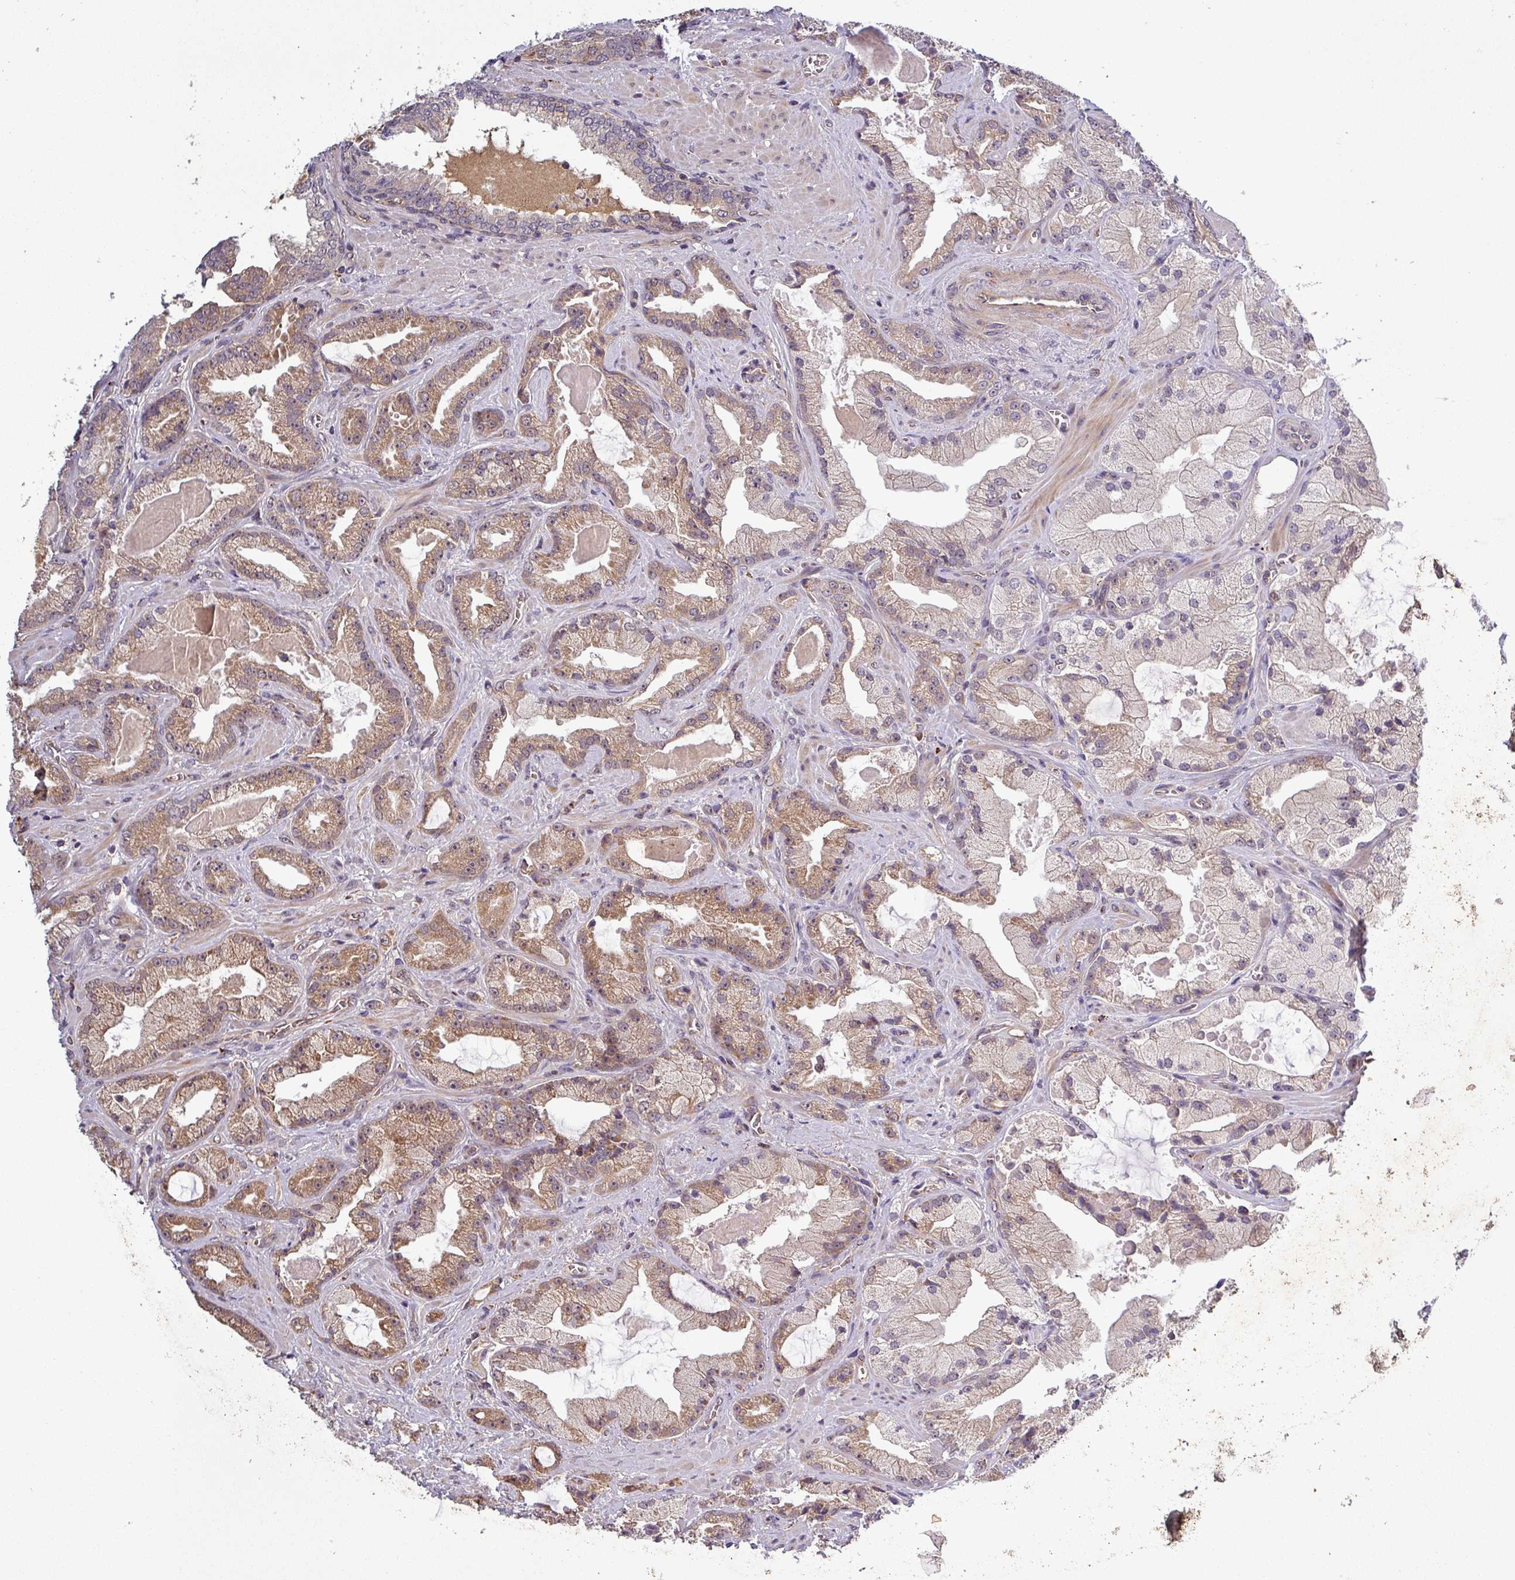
{"staining": {"intensity": "moderate", "quantity": "25%-75%", "location": "cytoplasmic/membranous"}, "tissue": "prostate cancer", "cell_type": "Tumor cells", "image_type": "cancer", "snomed": [{"axis": "morphology", "description": "Adenocarcinoma, High grade"}, {"axis": "topography", "description": "Prostate"}], "caption": "Protein expression by immunohistochemistry (IHC) displays moderate cytoplasmic/membranous positivity in about 25%-75% of tumor cells in prostate cancer. Using DAB (3,3'-diaminobenzidine) (brown) and hematoxylin (blue) stains, captured at high magnification using brightfield microscopy.", "gene": "PUS1", "patient": {"sex": "male", "age": 68}}